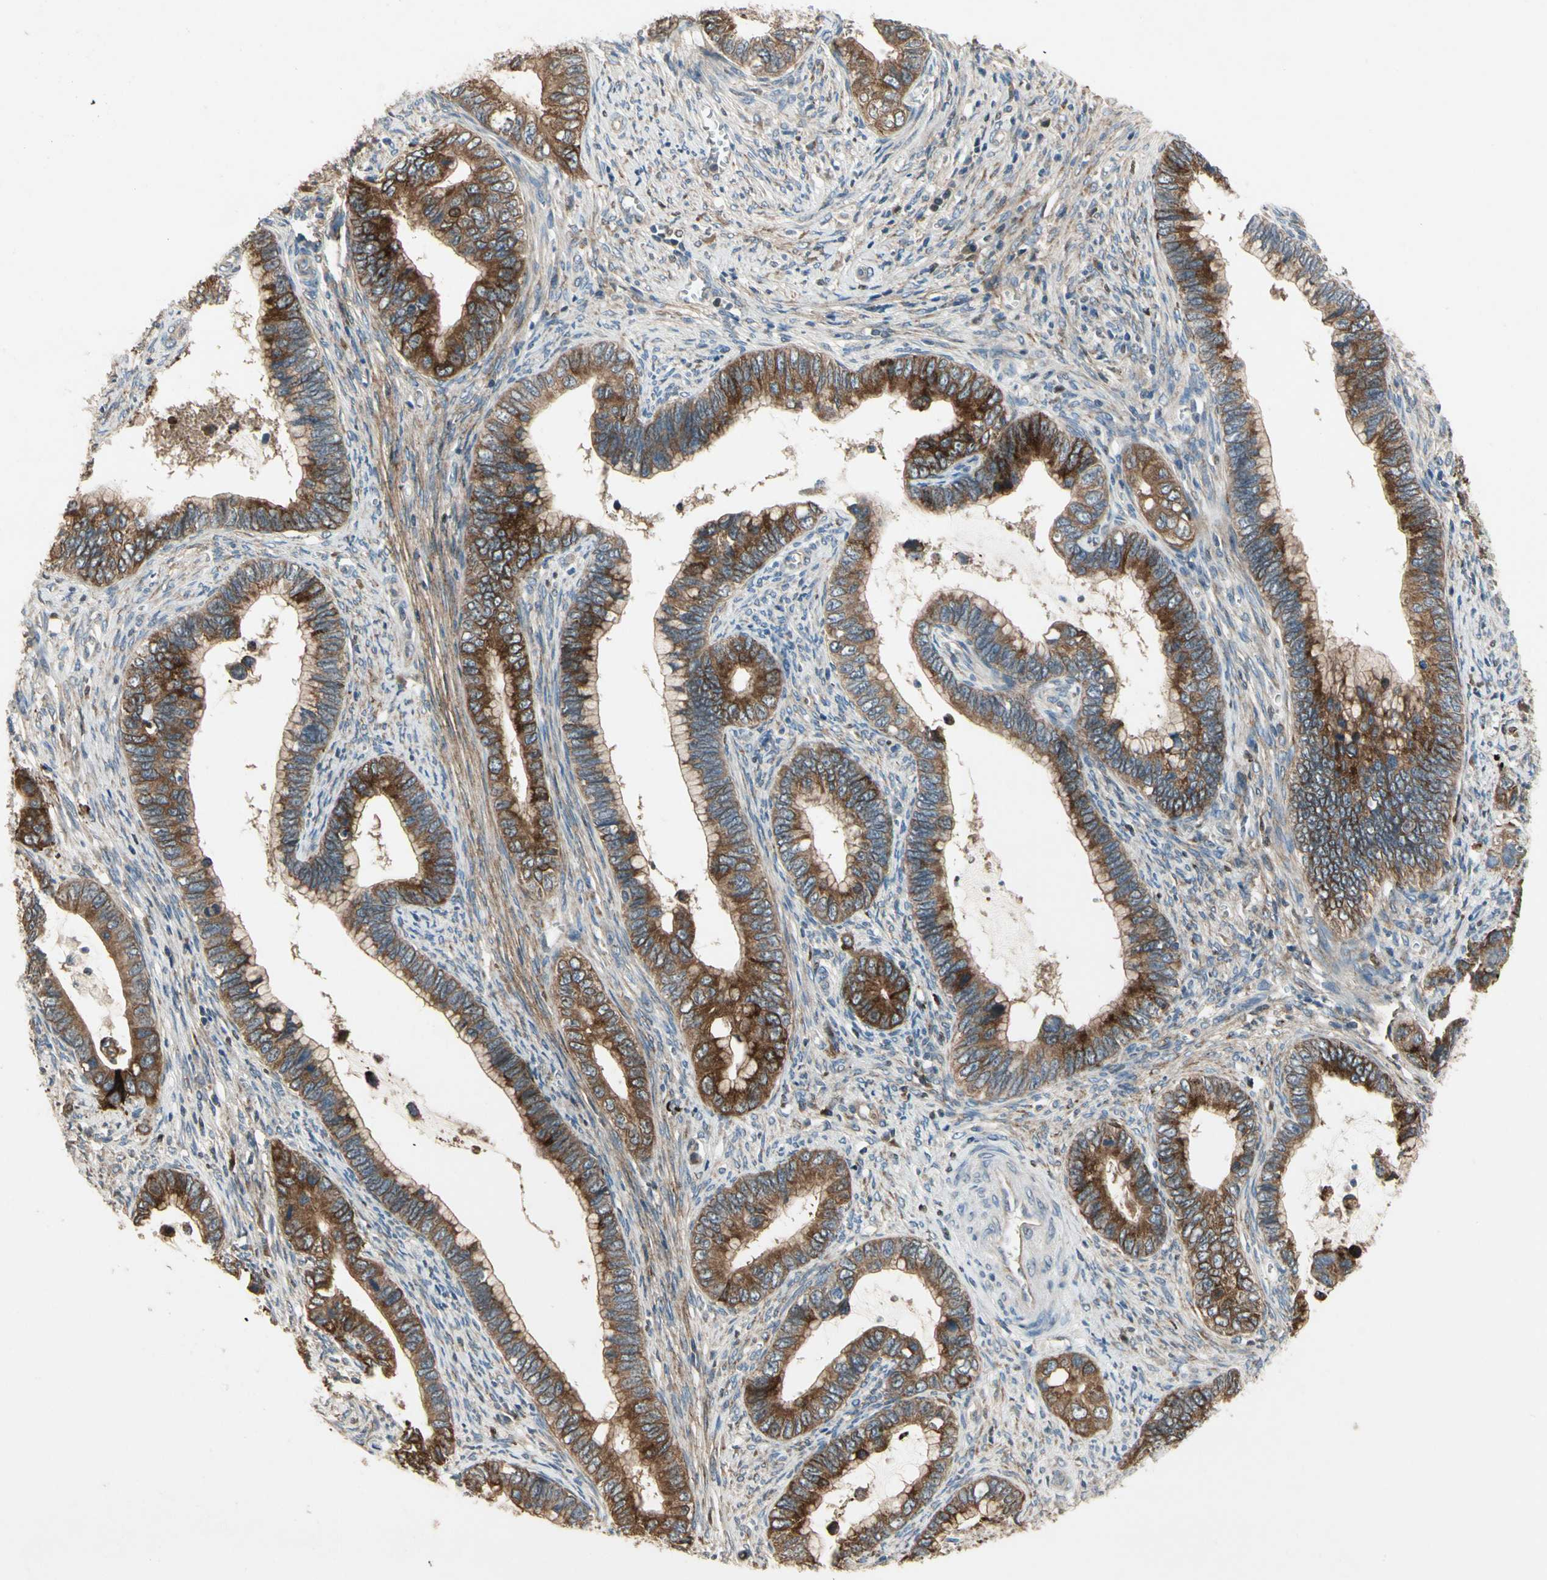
{"staining": {"intensity": "strong", "quantity": ">75%", "location": "cytoplasmic/membranous"}, "tissue": "cervical cancer", "cell_type": "Tumor cells", "image_type": "cancer", "snomed": [{"axis": "morphology", "description": "Adenocarcinoma, NOS"}, {"axis": "topography", "description": "Cervix"}], "caption": "This is an image of immunohistochemistry staining of cervical cancer (adenocarcinoma), which shows strong staining in the cytoplasmic/membranous of tumor cells.", "gene": "CGREF1", "patient": {"sex": "female", "age": 44}}